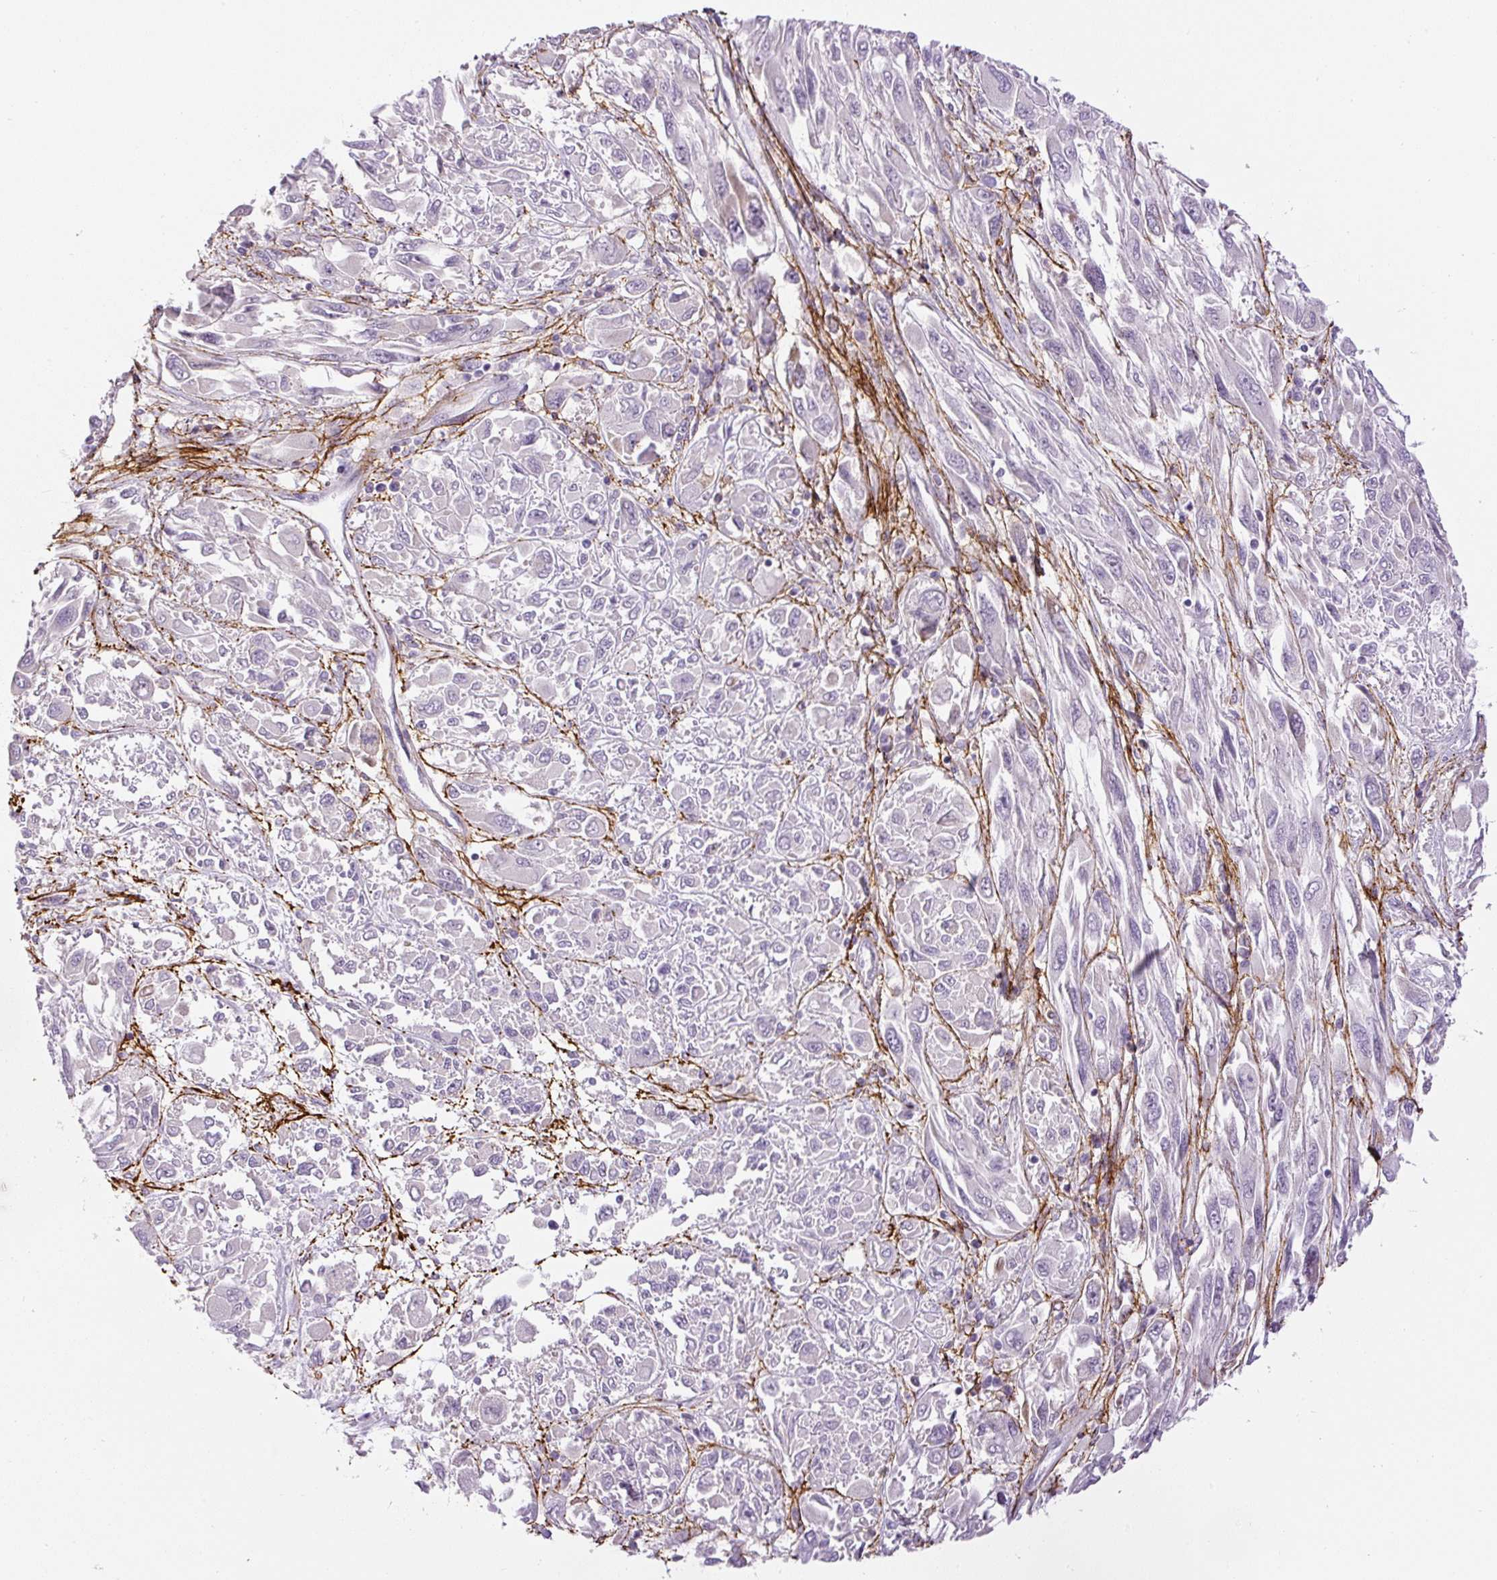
{"staining": {"intensity": "negative", "quantity": "none", "location": "none"}, "tissue": "melanoma", "cell_type": "Tumor cells", "image_type": "cancer", "snomed": [{"axis": "morphology", "description": "Malignant melanoma, NOS"}, {"axis": "topography", "description": "Skin"}], "caption": "Tumor cells are negative for protein expression in human melanoma.", "gene": "FBN1", "patient": {"sex": "female", "age": 91}}